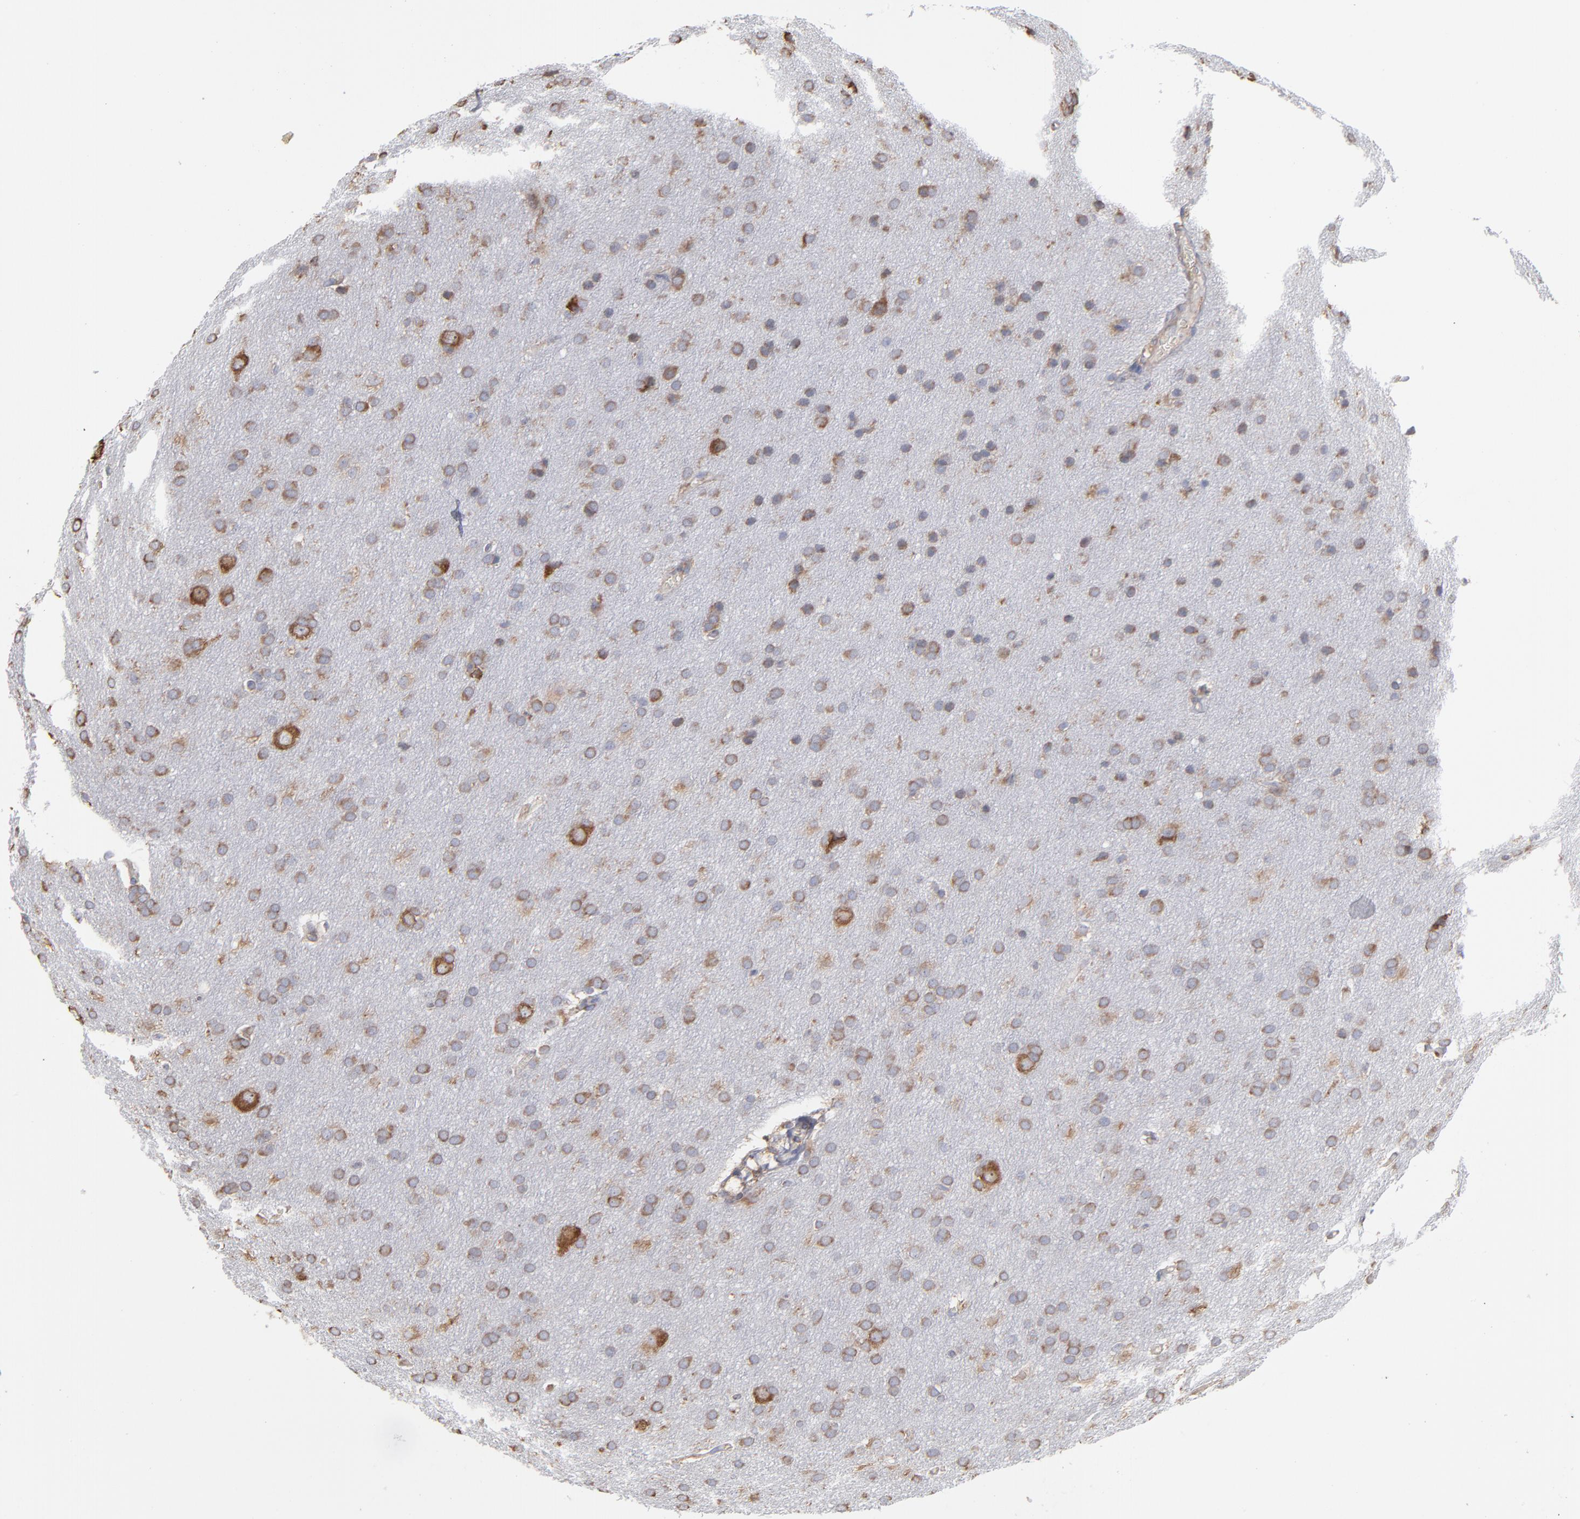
{"staining": {"intensity": "weak", "quantity": ">75%", "location": "cytoplasmic/membranous"}, "tissue": "glioma", "cell_type": "Tumor cells", "image_type": "cancer", "snomed": [{"axis": "morphology", "description": "Glioma, malignant, Low grade"}, {"axis": "topography", "description": "Brain"}], "caption": "Protein expression analysis of glioma exhibits weak cytoplasmic/membranous staining in about >75% of tumor cells. Nuclei are stained in blue.", "gene": "RPL3", "patient": {"sex": "female", "age": 32}}